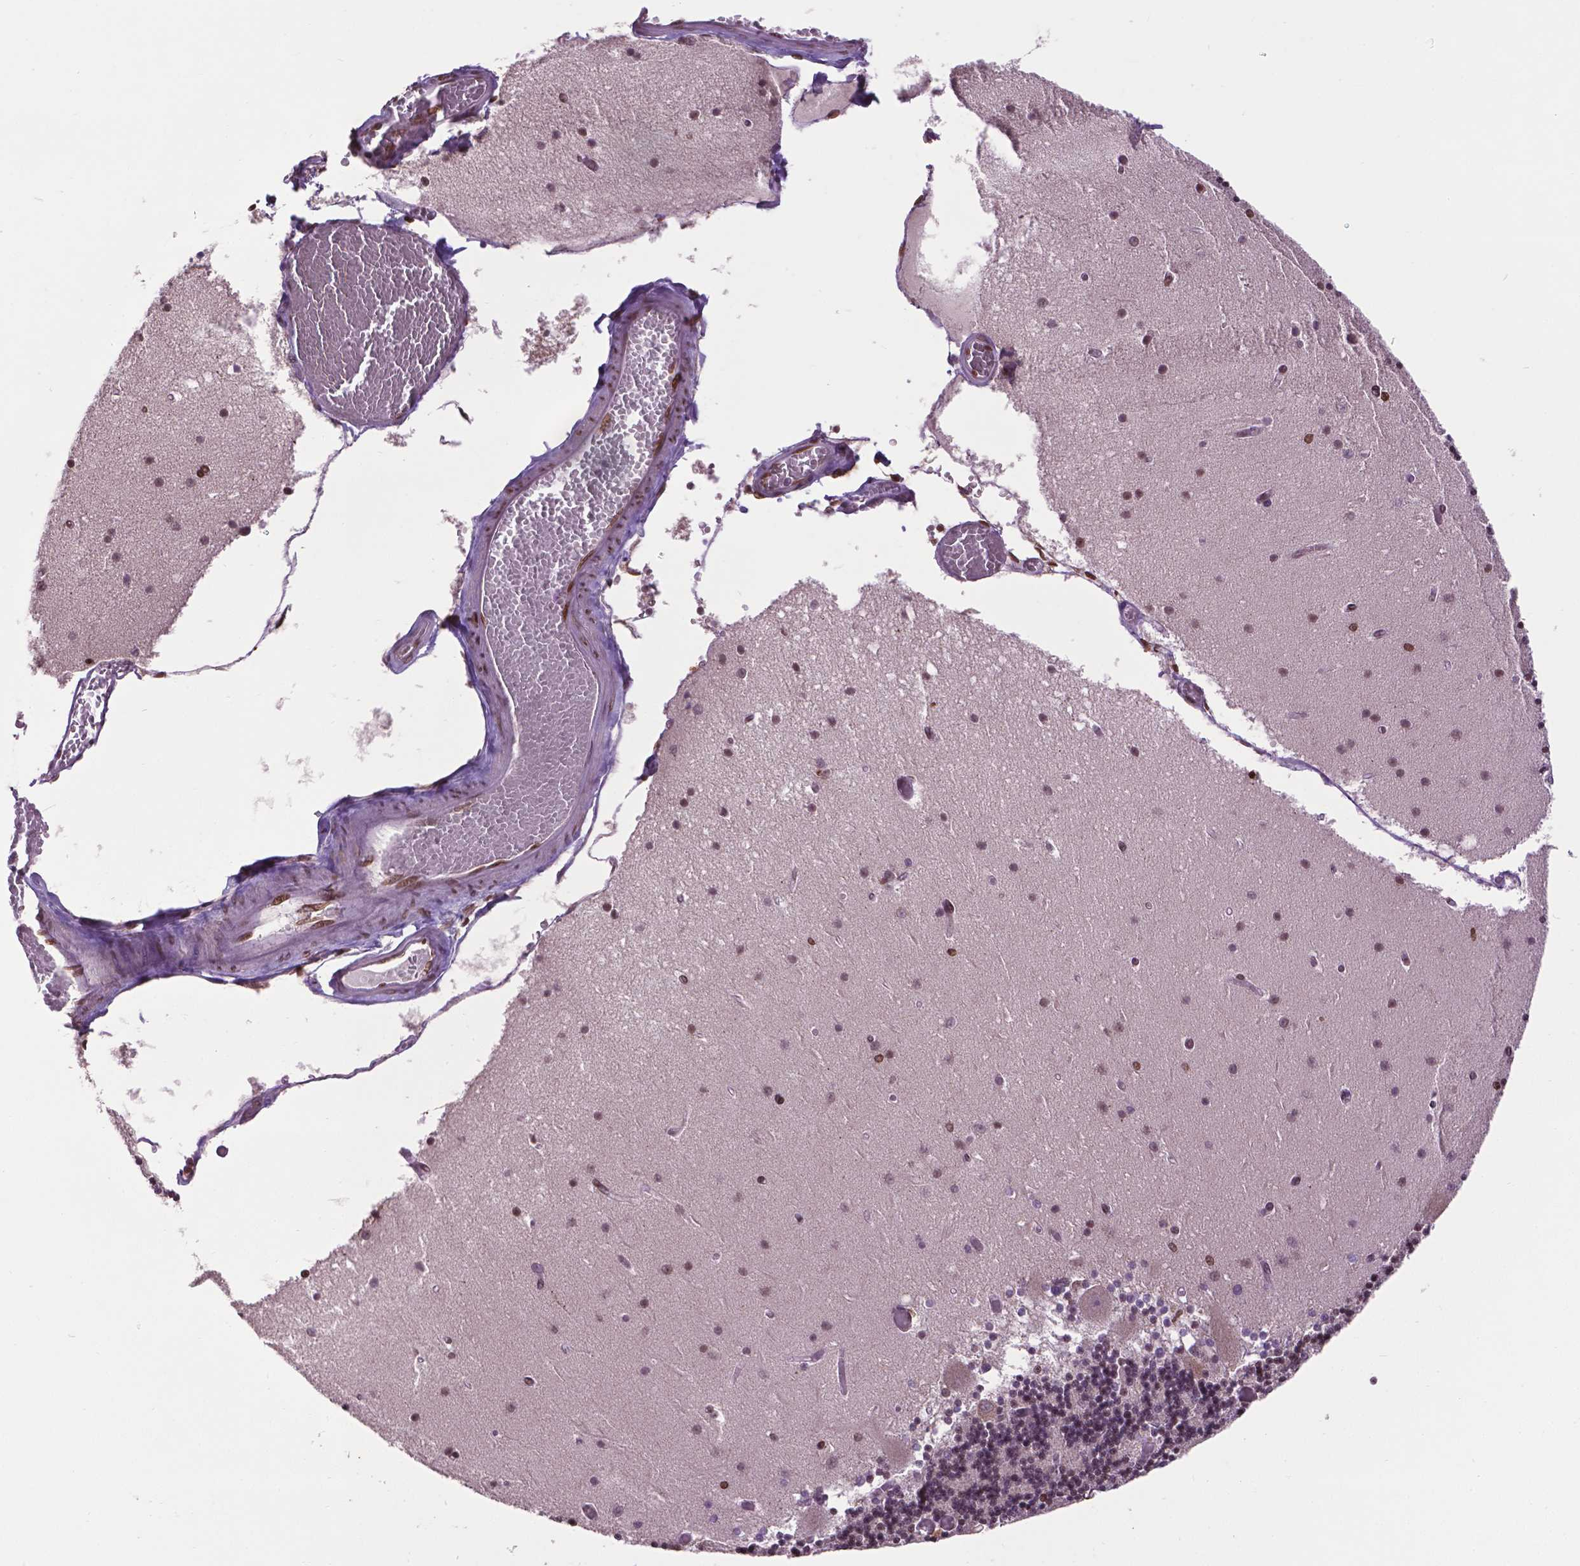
{"staining": {"intensity": "weak", "quantity": ">75%", "location": "nuclear"}, "tissue": "cerebellum", "cell_type": "Cells in granular layer", "image_type": "normal", "snomed": [{"axis": "morphology", "description": "Normal tissue, NOS"}, {"axis": "topography", "description": "Cerebellum"}], "caption": "IHC histopathology image of benign cerebellum: human cerebellum stained using immunohistochemistry reveals low levels of weak protein expression localized specifically in the nuclear of cells in granular layer, appearing as a nuclear brown color.", "gene": "ENSG00000289700", "patient": {"sex": "female", "age": 28}}